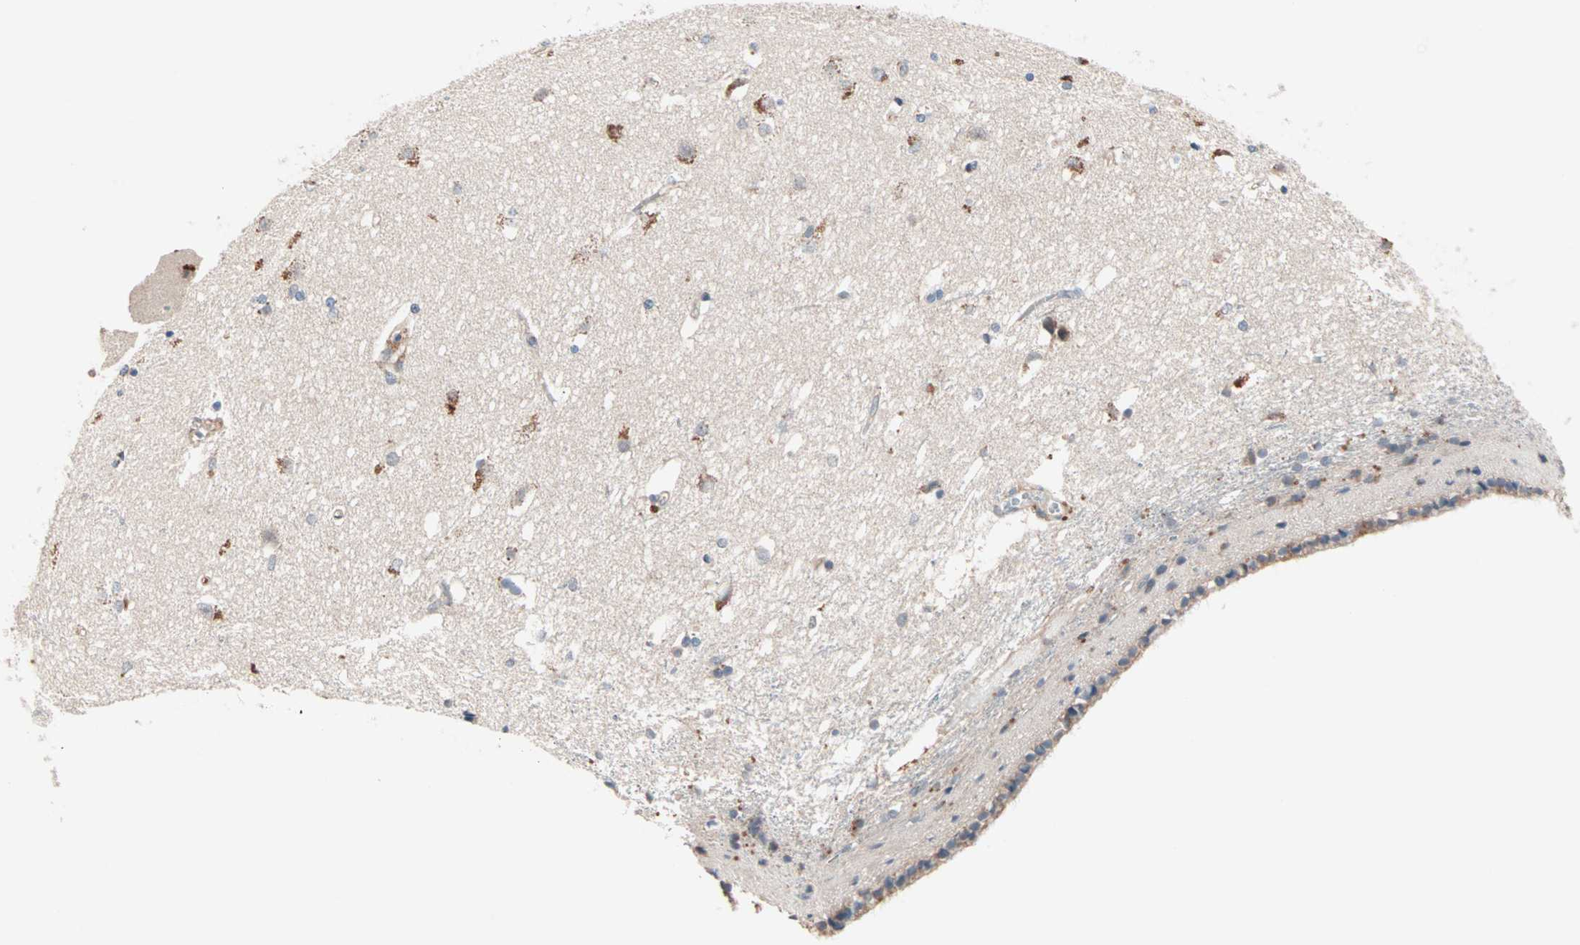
{"staining": {"intensity": "weak", "quantity": "25%-75%", "location": "cytoplasmic/membranous"}, "tissue": "caudate", "cell_type": "Glial cells", "image_type": "normal", "snomed": [{"axis": "morphology", "description": "Normal tissue, NOS"}, {"axis": "topography", "description": "Lateral ventricle wall"}], "caption": "An image showing weak cytoplasmic/membranous expression in approximately 25%-75% of glial cells in normal caudate, as visualized by brown immunohistochemical staining.", "gene": "CAD", "patient": {"sex": "female", "age": 19}}